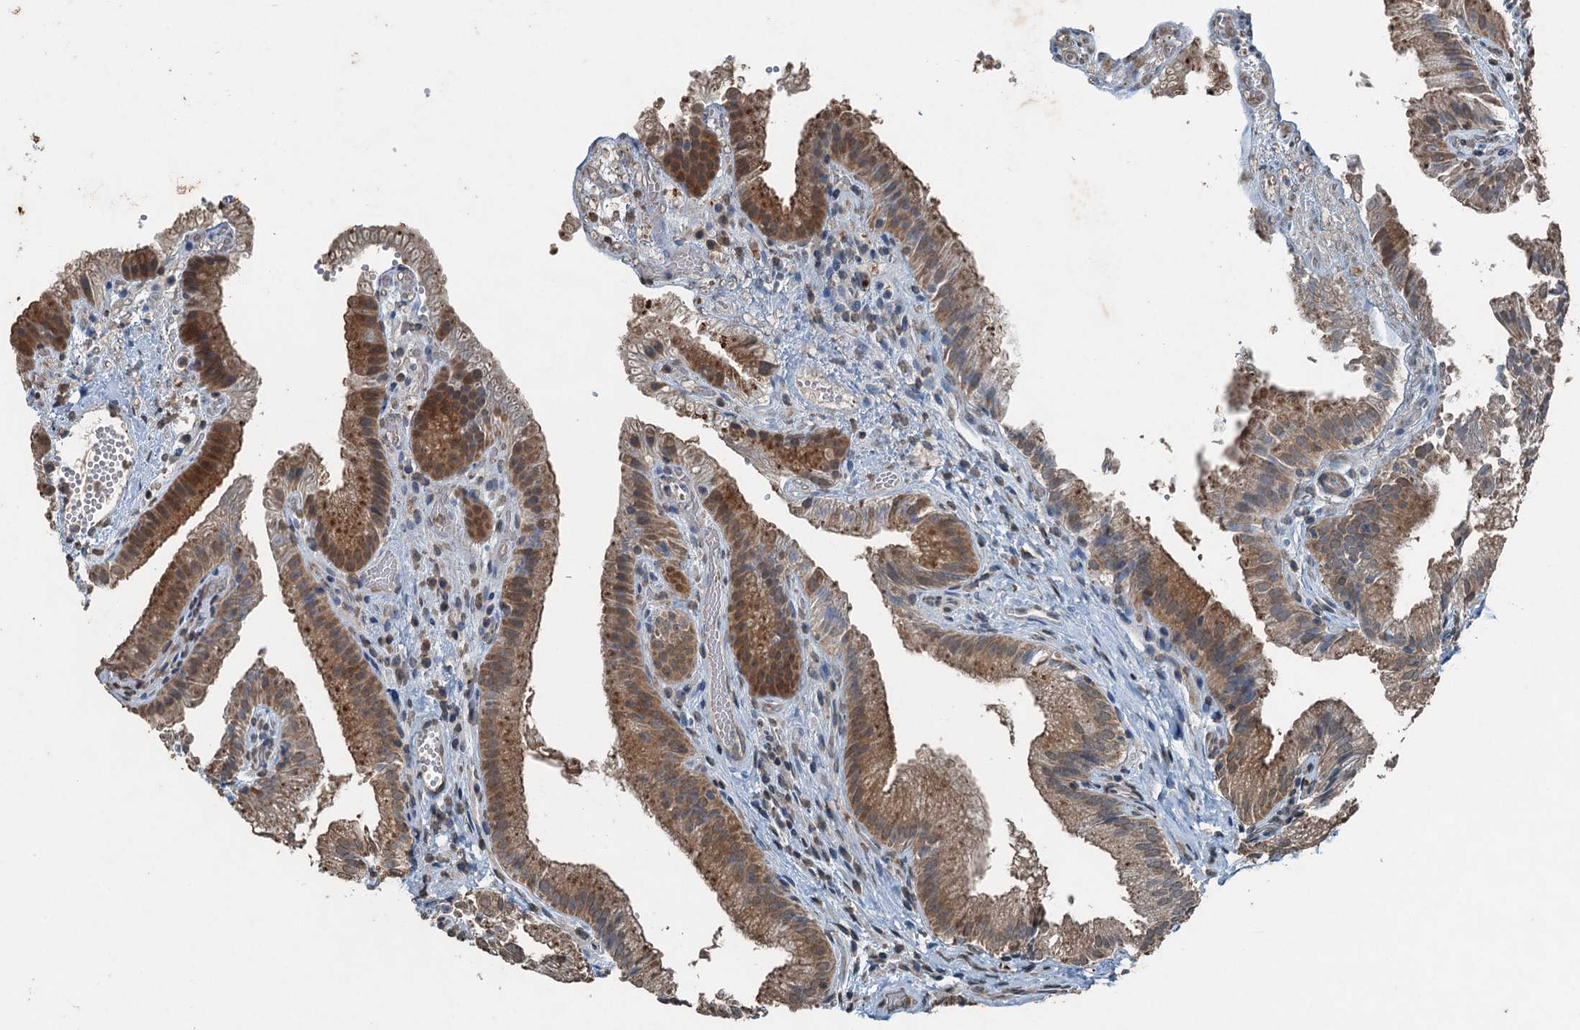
{"staining": {"intensity": "moderate", "quantity": ">75%", "location": "cytoplasmic/membranous"}, "tissue": "gallbladder", "cell_type": "Glandular cells", "image_type": "normal", "snomed": [{"axis": "morphology", "description": "Normal tissue, NOS"}, {"axis": "topography", "description": "Gallbladder"}], "caption": "Brown immunohistochemical staining in normal human gallbladder exhibits moderate cytoplasmic/membranous staining in approximately >75% of glandular cells.", "gene": "TCTN1", "patient": {"sex": "female", "age": 30}}